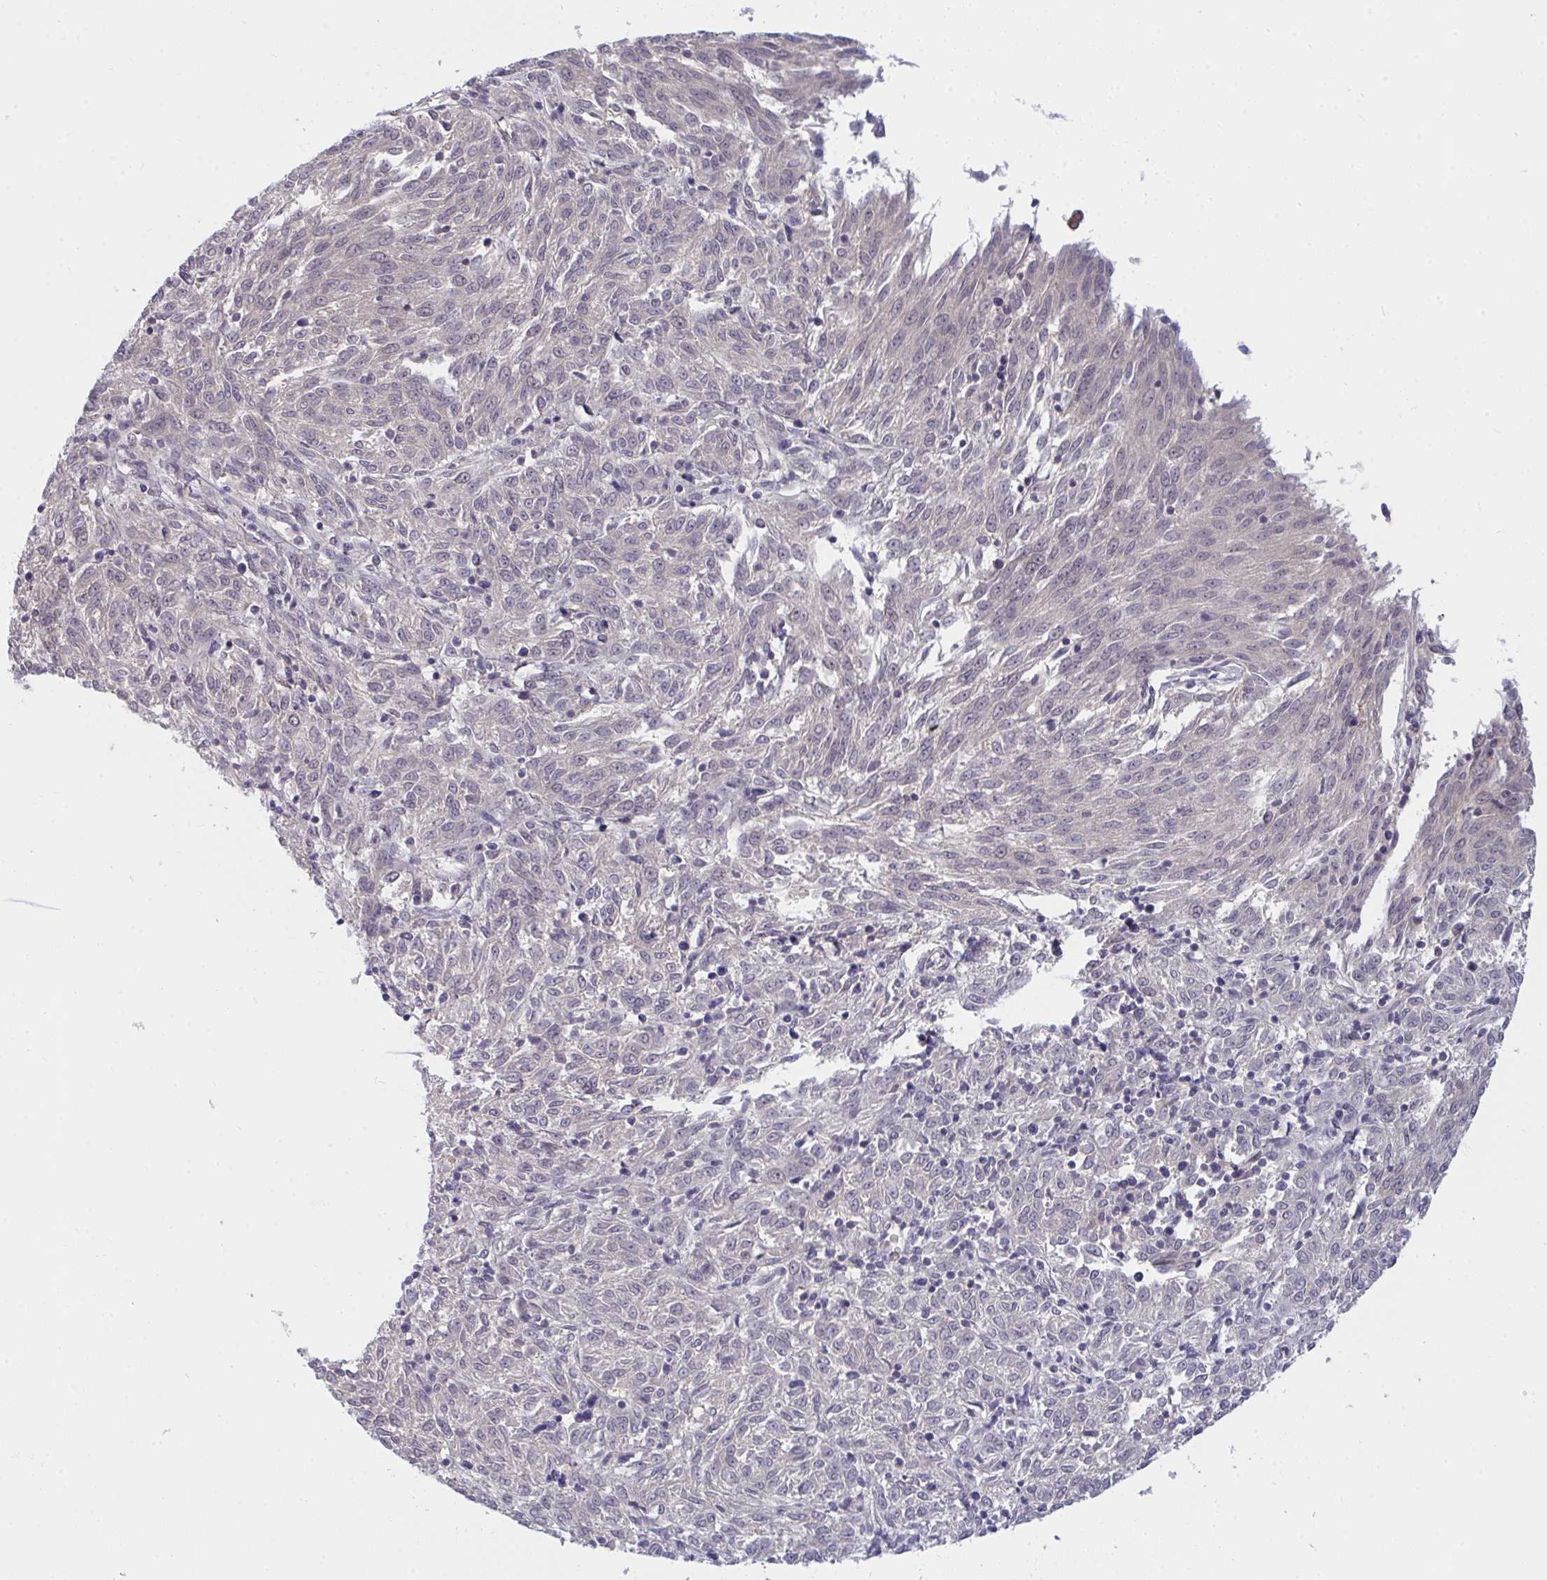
{"staining": {"intensity": "negative", "quantity": "none", "location": "none"}, "tissue": "melanoma", "cell_type": "Tumor cells", "image_type": "cancer", "snomed": [{"axis": "morphology", "description": "Malignant melanoma, NOS"}, {"axis": "topography", "description": "Skin"}], "caption": "A high-resolution image shows immunohistochemistry (IHC) staining of malignant melanoma, which displays no significant positivity in tumor cells.", "gene": "DSCAML1", "patient": {"sex": "female", "age": 72}}